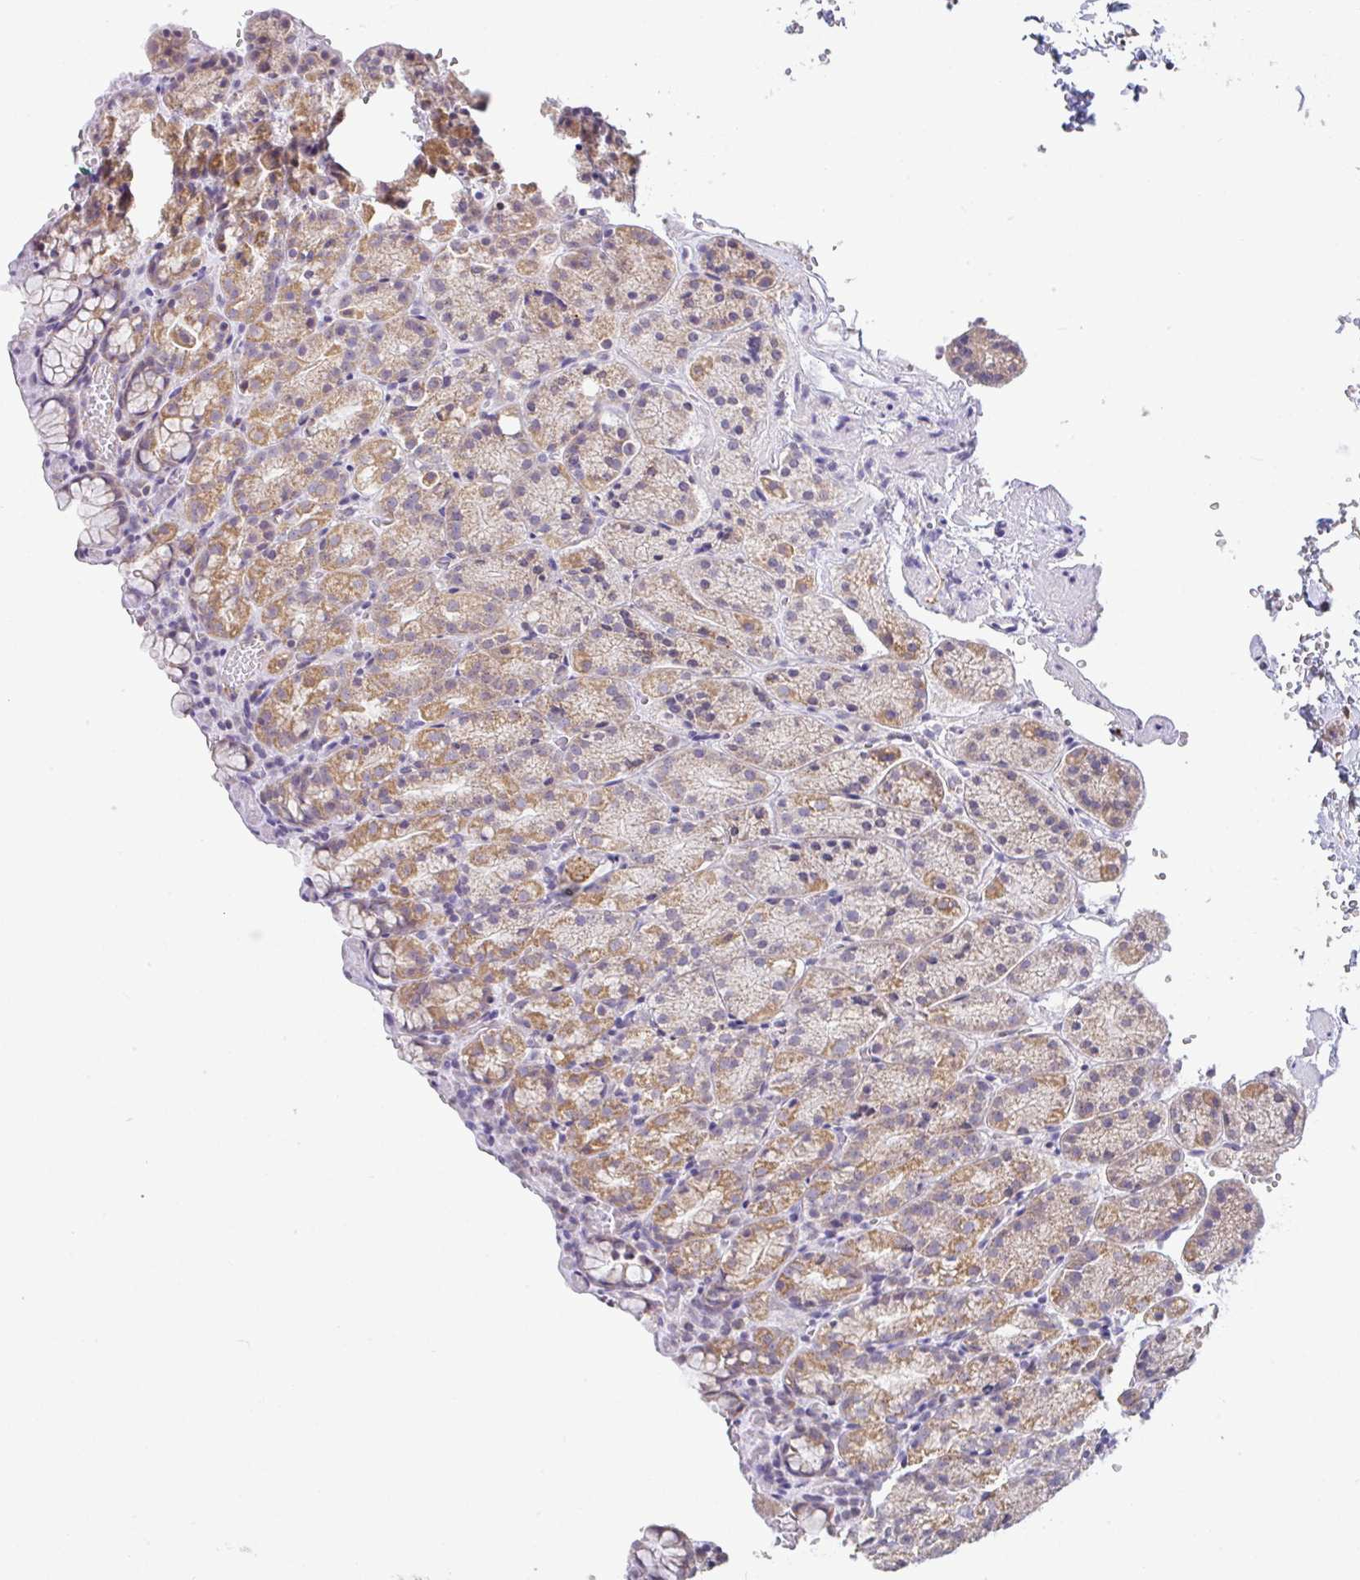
{"staining": {"intensity": "moderate", "quantity": "25%-75%", "location": "cytoplasmic/membranous"}, "tissue": "stomach", "cell_type": "Glandular cells", "image_type": "normal", "snomed": [{"axis": "morphology", "description": "Normal tissue, NOS"}, {"axis": "topography", "description": "Stomach, upper"}], "caption": "Immunohistochemical staining of benign stomach exhibits medium levels of moderate cytoplasmic/membranous positivity in approximately 25%-75% of glandular cells. The protein of interest is stained brown, and the nuclei are stained in blue (DAB IHC with brightfield microscopy, high magnification).", "gene": "PLCD4", "patient": {"sex": "female", "age": 81}}